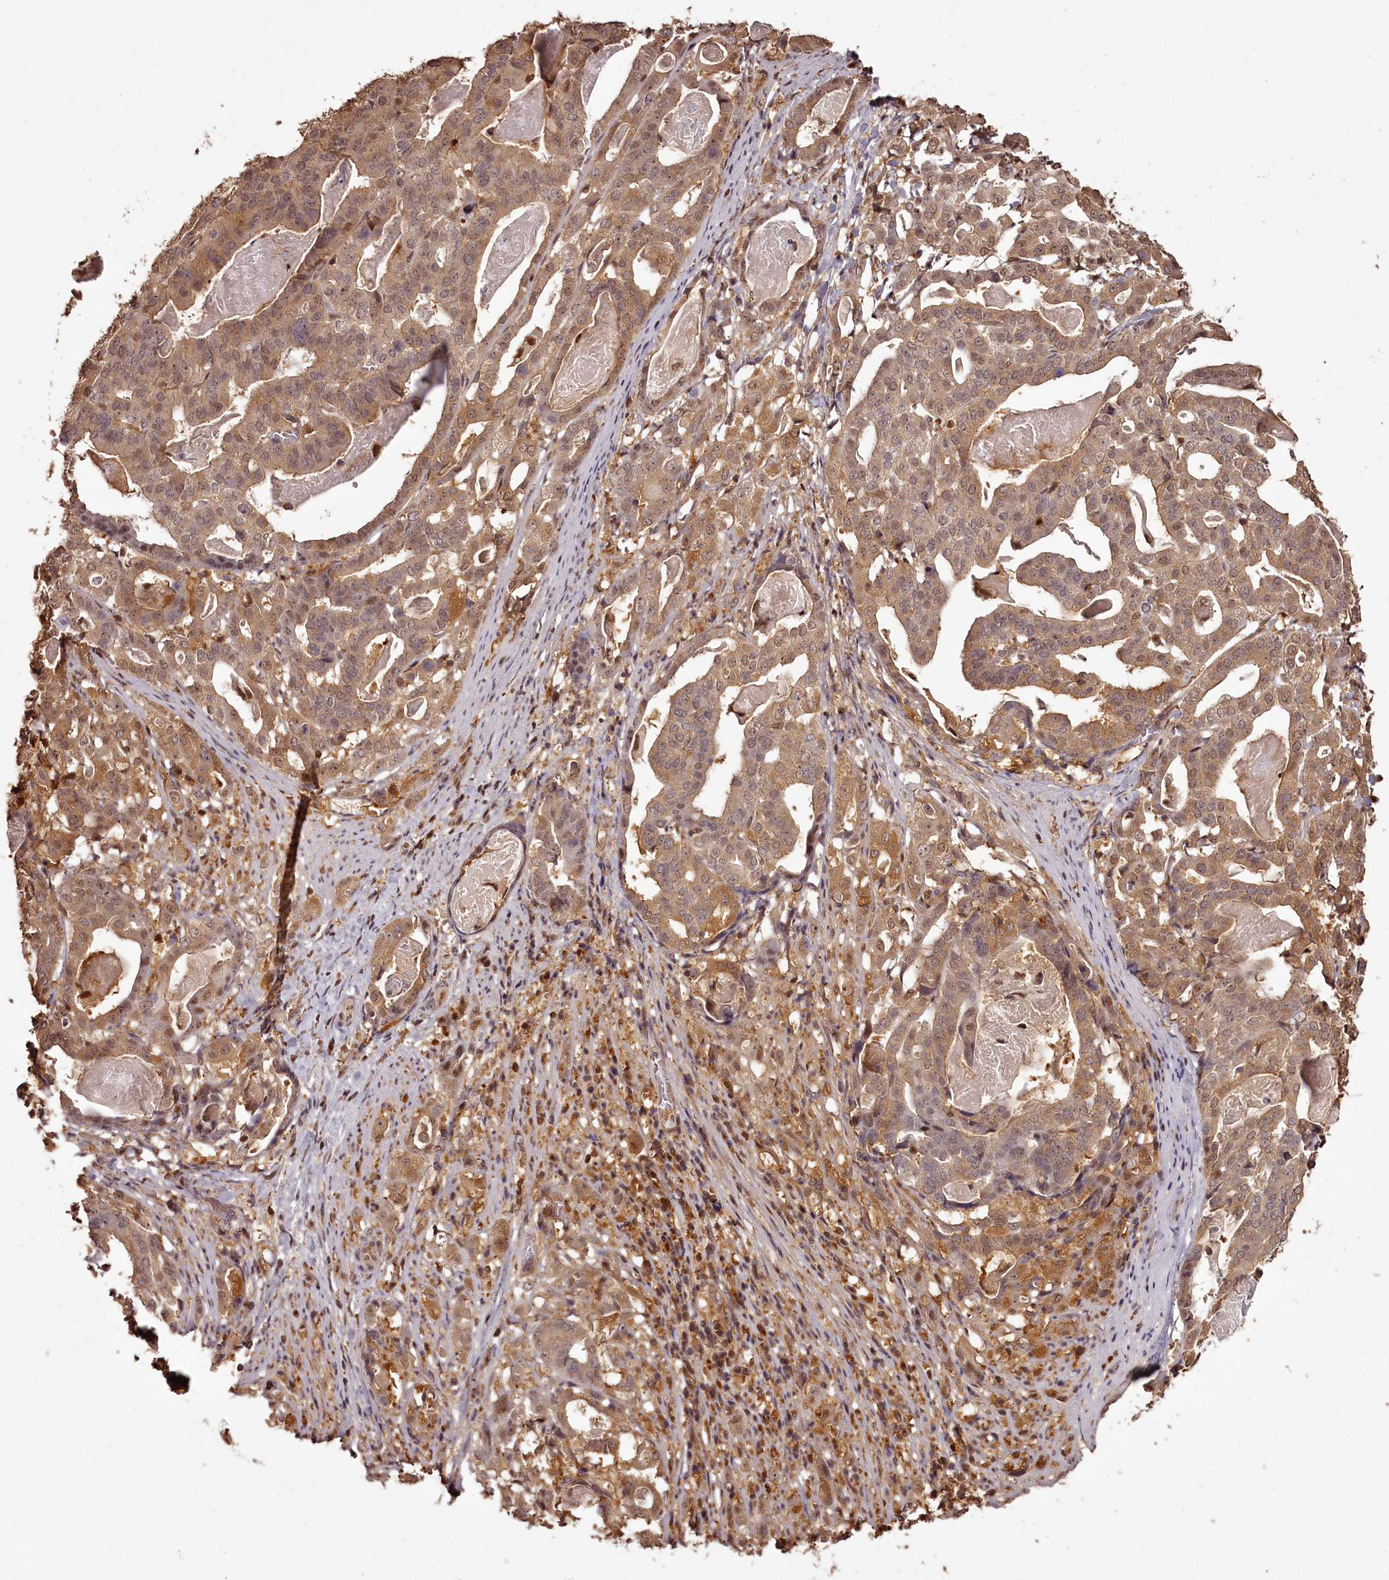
{"staining": {"intensity": "moderate", "quantity": ">75%", "location": "cytoplasmic/membranous,nuclear"}, "tissue": "stomach cancer", "cell_type": "Tumor cells", "image_type": "cancer", "snomed": [{"axis": "morphology", "description": "Adenocarcinoma, NOS"}, {"axis": "topography", "description": "Stomach"}], "caption": "Brown immunohistochemical staining in human adenocarcinoma (stomach) demonstrates moderate cytoplasmic/membranous and nuclear positivity in about >75% of tumor cells. (DAB (3,3'-diaminobenzidine) IHC, brown staining for protein, blue staining for nuclei).", "gene": "NPRL2", "patient": {"sex": "male", "age": 48}}